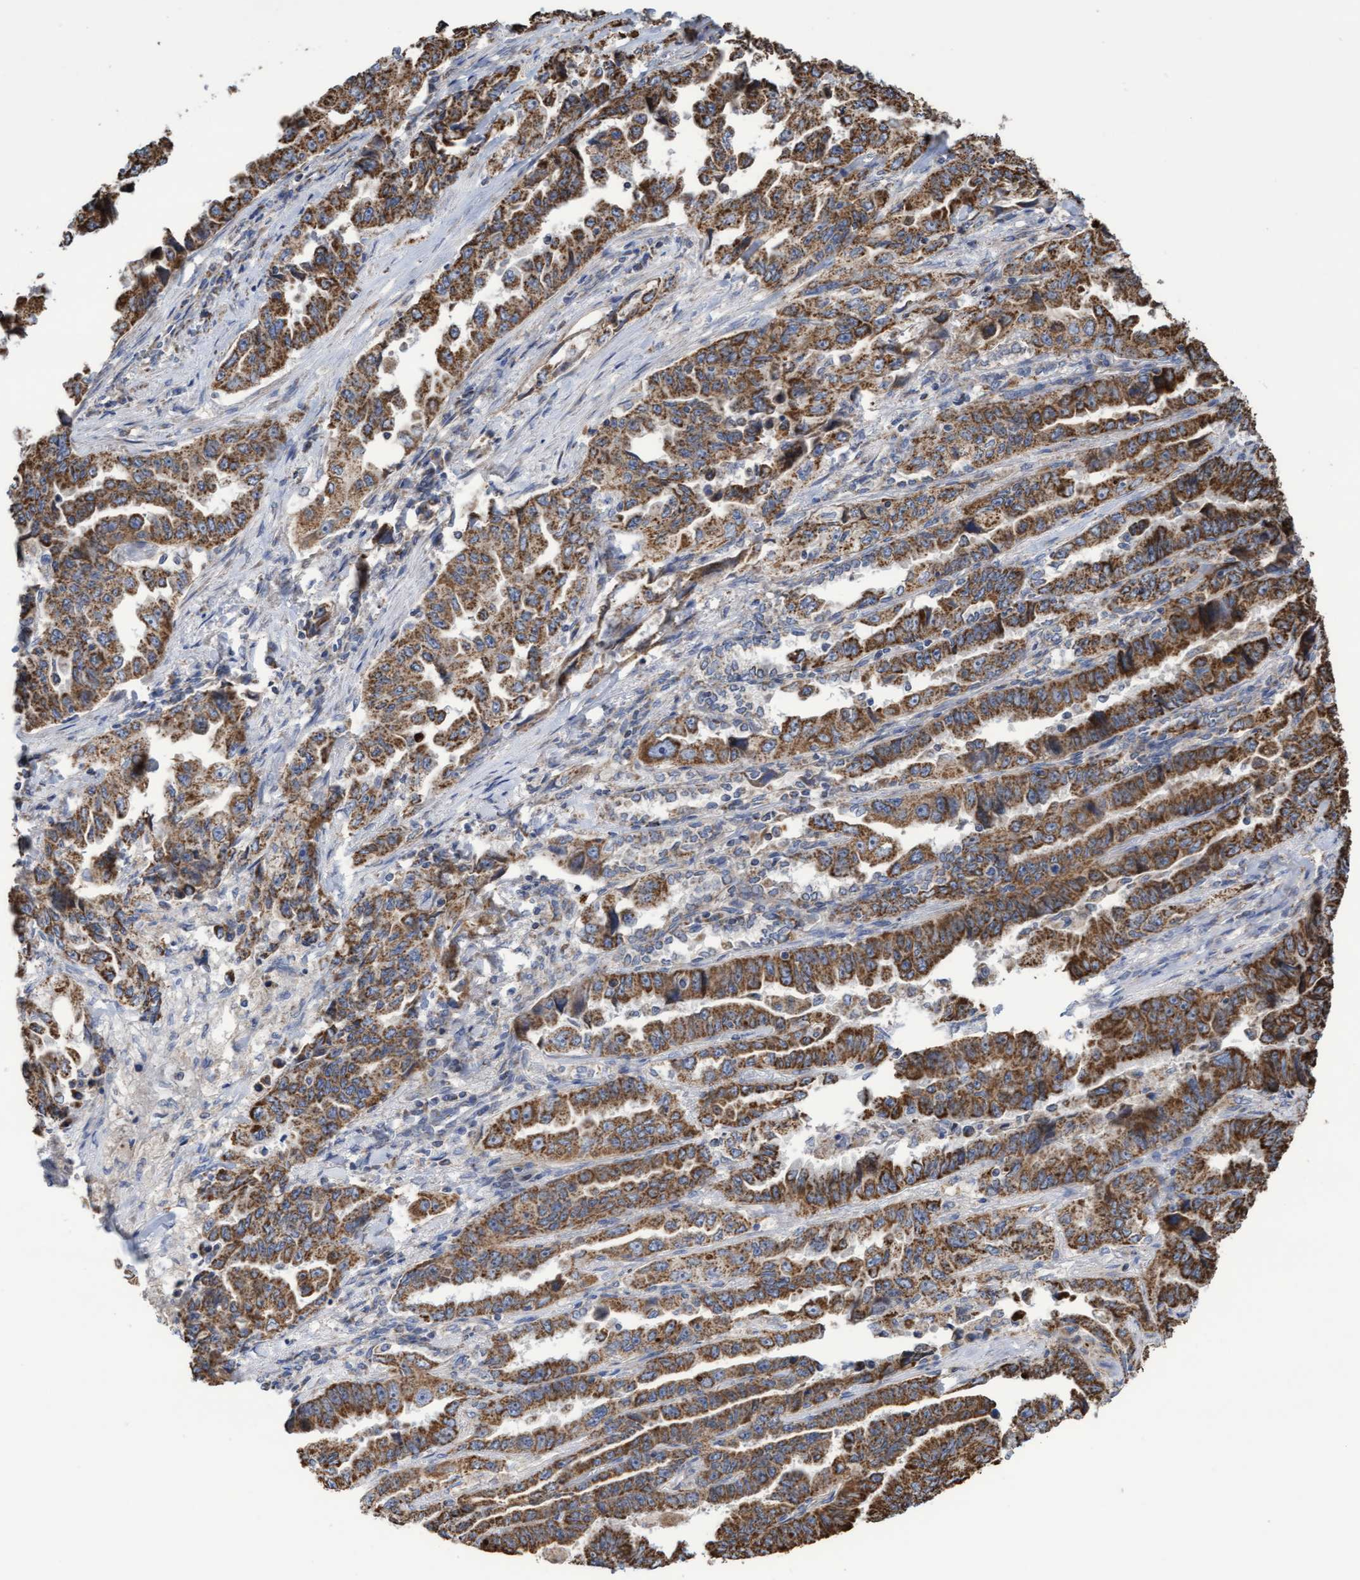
{"staining": {"intensity": "moderate", "quantity": ">75%", "location": "cytoplasmic/membranous"}, "tissue": "lung cancer", "cell_type": "Tumor cells", "image_type": "cancer", "snomed": [{"axis": "morphology", "description": "Adenocarcinoma, NOS"}, {"axis": "topography", "description": "Lung"}], "caption": "Moderate cytoplasmic/membranous protein expression is seen in approximately >75% of tumor cells in lung cancer. (DAB IHC, brown staining for protein, blue staining for nuclei).", "gene": "COBL", "patient": {"sex": "female", "age": 51}}